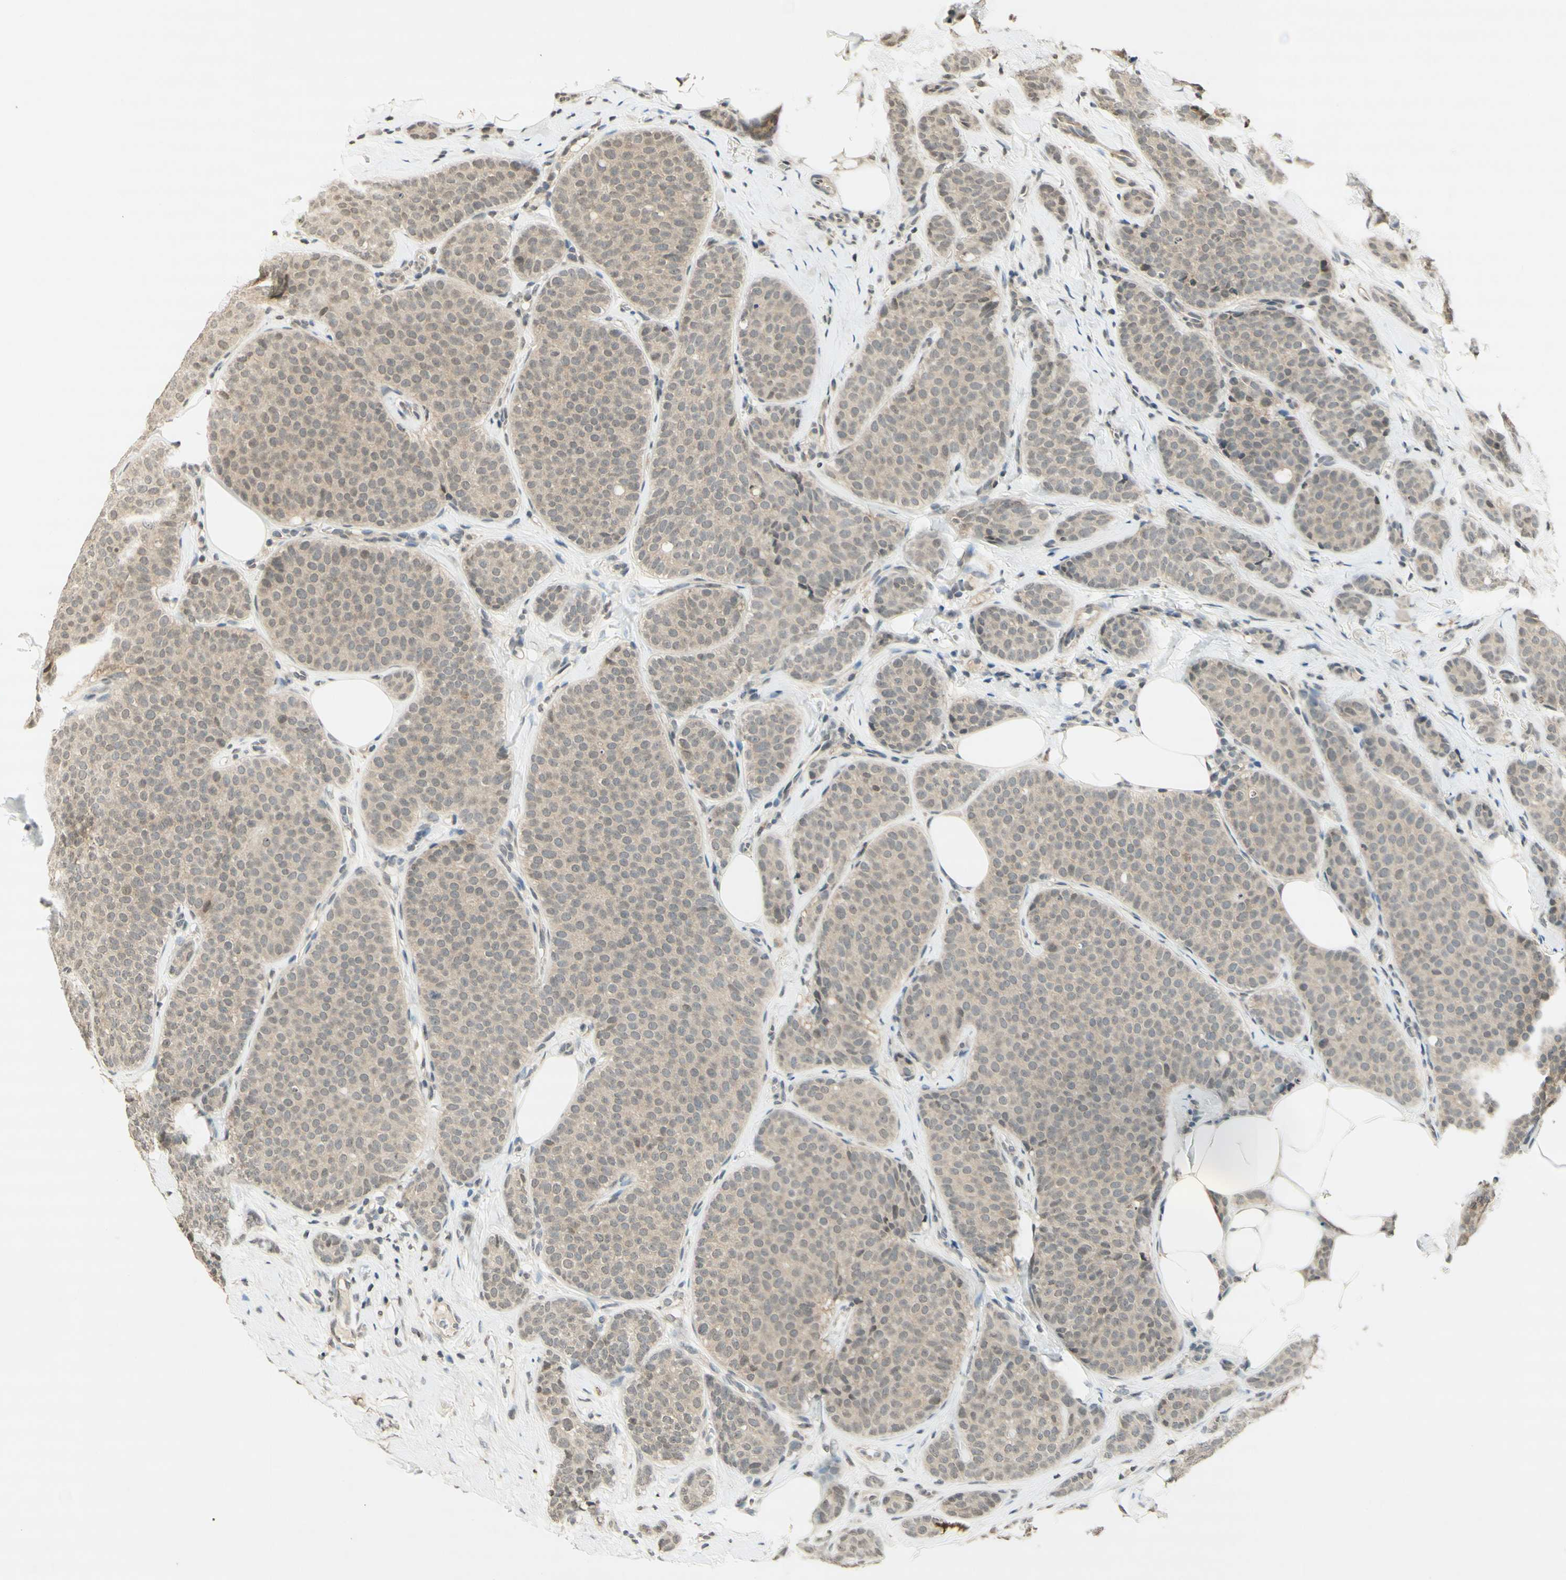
{"staining": {"intensity": "weak", "quantity": ">75%", "location": "cytoplasmic/membranous"}, "tissue": "breast cancer", "cell_type": "Tumor cells", "image_type": "cancer", "snomed": [{"axis": "morphology", "description": "Lobular carcinoma"}, {"axis": "topography", "description": "Skin"}, {"axis": "topography", "description": "Breast"}], "caption": "Immunohistochemical staining of human lobular carcinoma (breast) displays low levels of weak cytoplasmic/membranous positivity in about >75% of tumor cells.", "gene": "GLI1", "patient": {"sex": "female", "age": 46}}